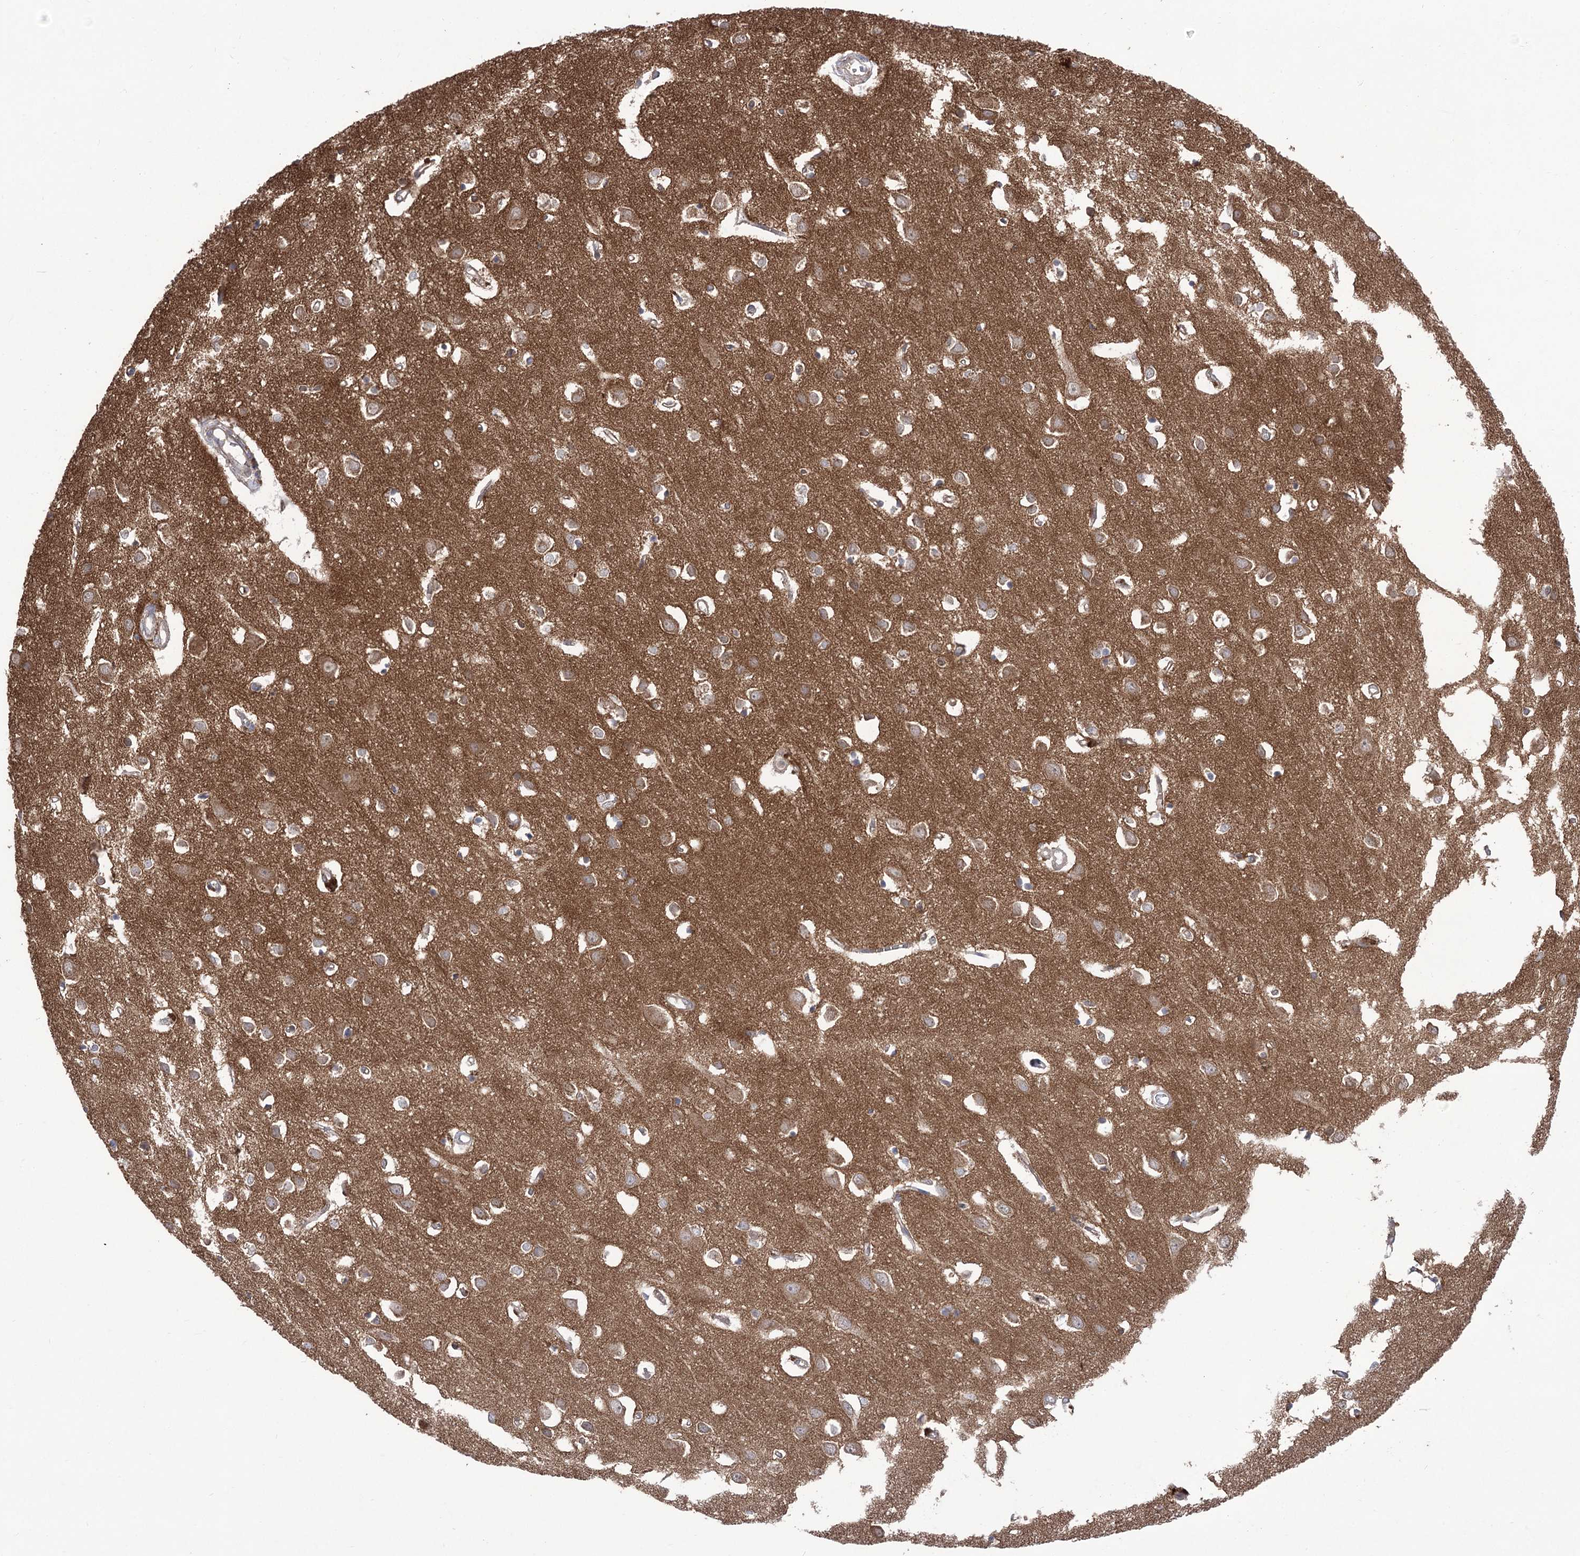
{"staining": {"intensity": "weak", "quantity": ">75%", "location": "cytoplasmic/membranous"}, "tissue": "cerebral cortex", "cell_type": "Endothelial cells", "image_type": "normal", "snomed": [{"axis": "morphology", "description": "Normal tissue, NOS"}, {"axis": "topography", "description": "Cerebral cortex"}], "caption": "Protein staining demonstrates weak cytoplasmic/membranous staining in approximately >75% of endothelial cells in benign cerebral cortex.", "gene": "XYLB", "patient": {"sex": "female", "age": 64}}